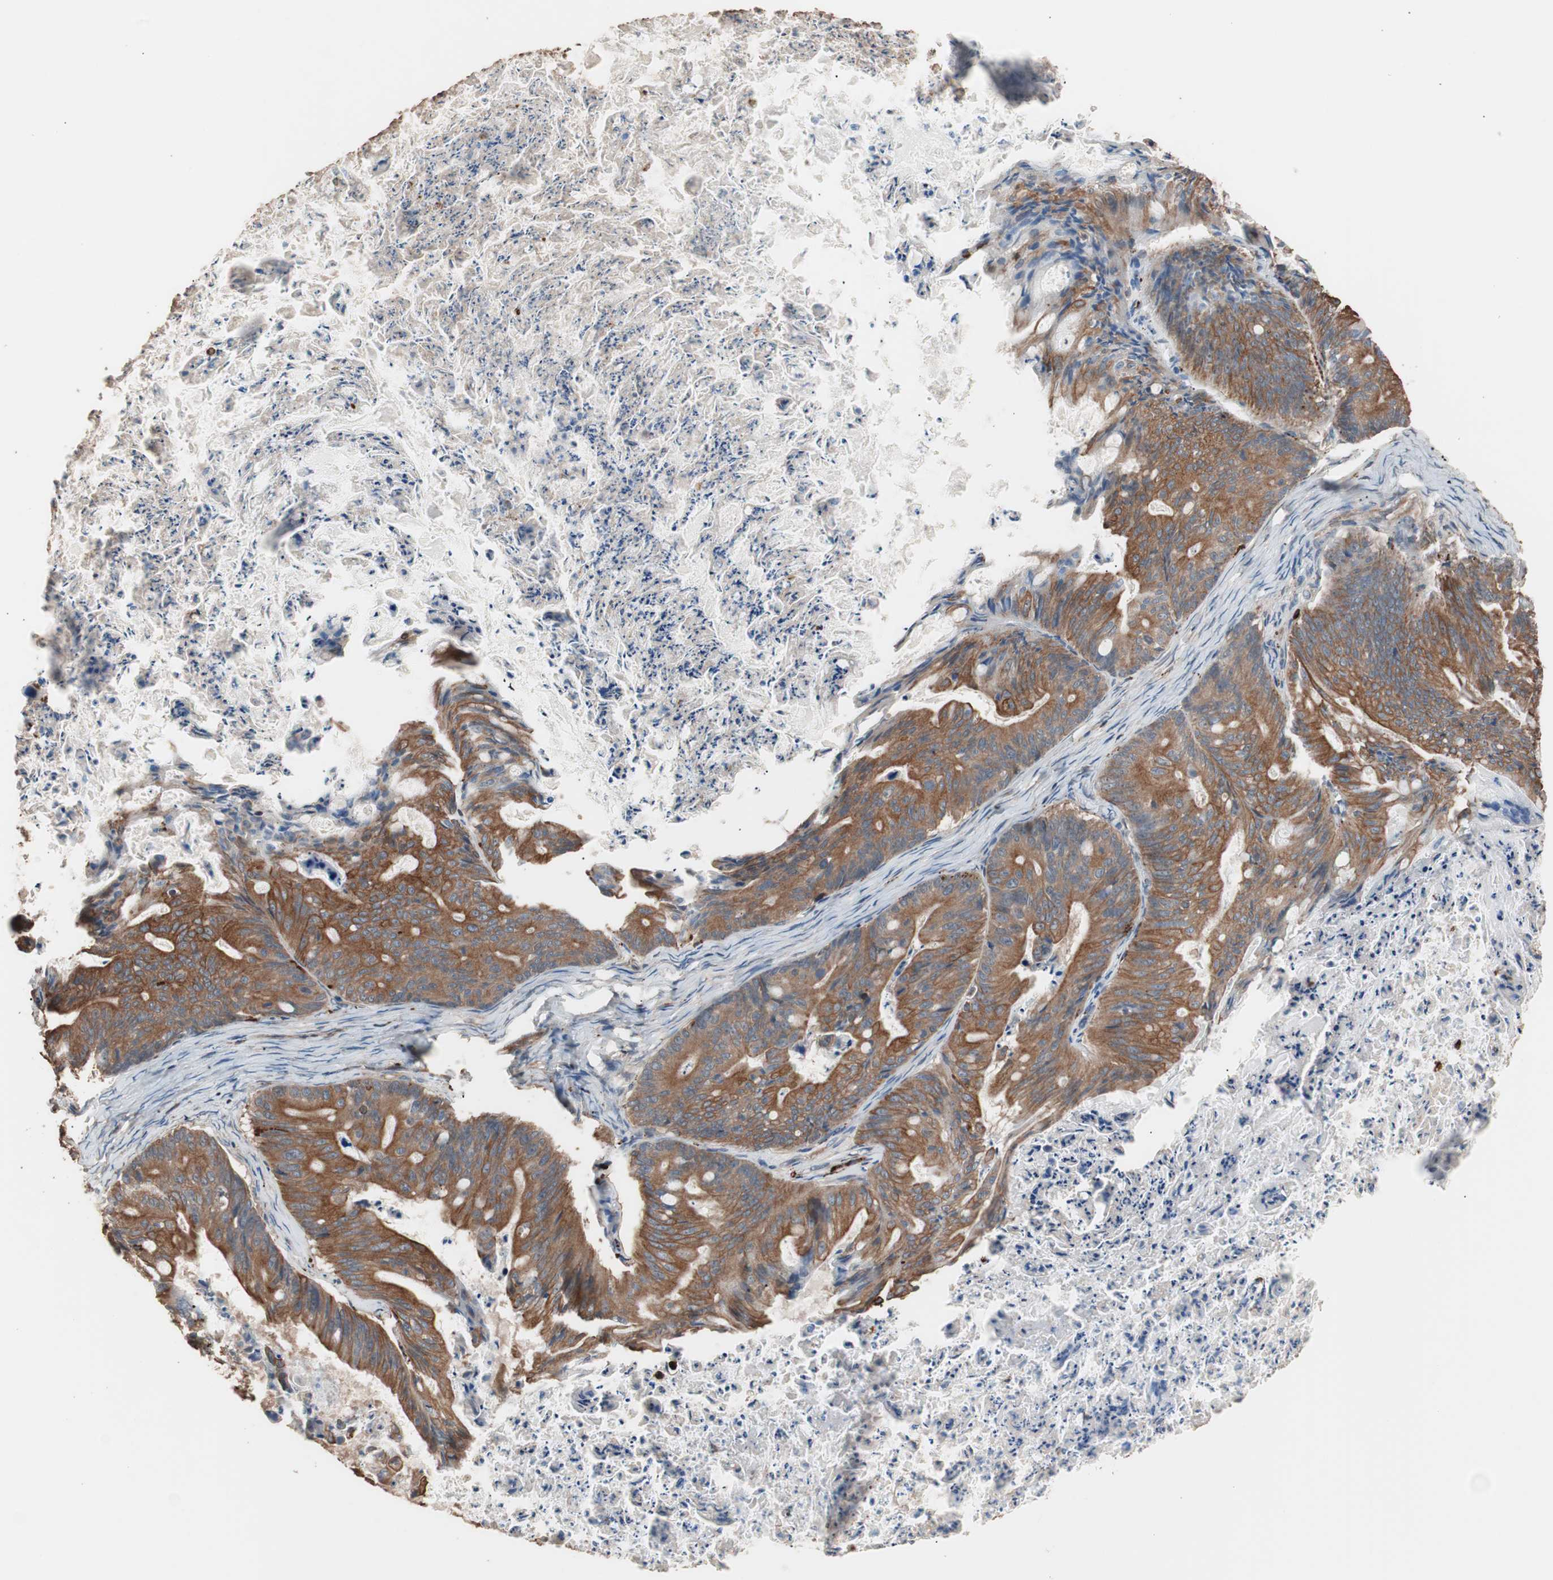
{"staining": {"intensity": "strong", "quantity": ">75%", "location": "cytoplasmic/membranous"}, "tissue": "ovarian cancer", "cell_type": "Tumor cells", "image_type": "cancer", "snomed": [{"axis": "morphology", "description": "Cystadenocarcinoma, mucinous, NOS"}, {"axis": "topography", "description": "Ovary"}], "caption": "Tumor cells demonstrate high levels of strong cytoplasmic/membranous positivity in approximately >75% of cells in ovarian cancer (mucinous cystadenocarcinoma). Immunohistochemistry stains the protein in brown and the nuclei are stained blue.", "gene": "CCT3", "patient": {"sex": "female", "age": 36}}